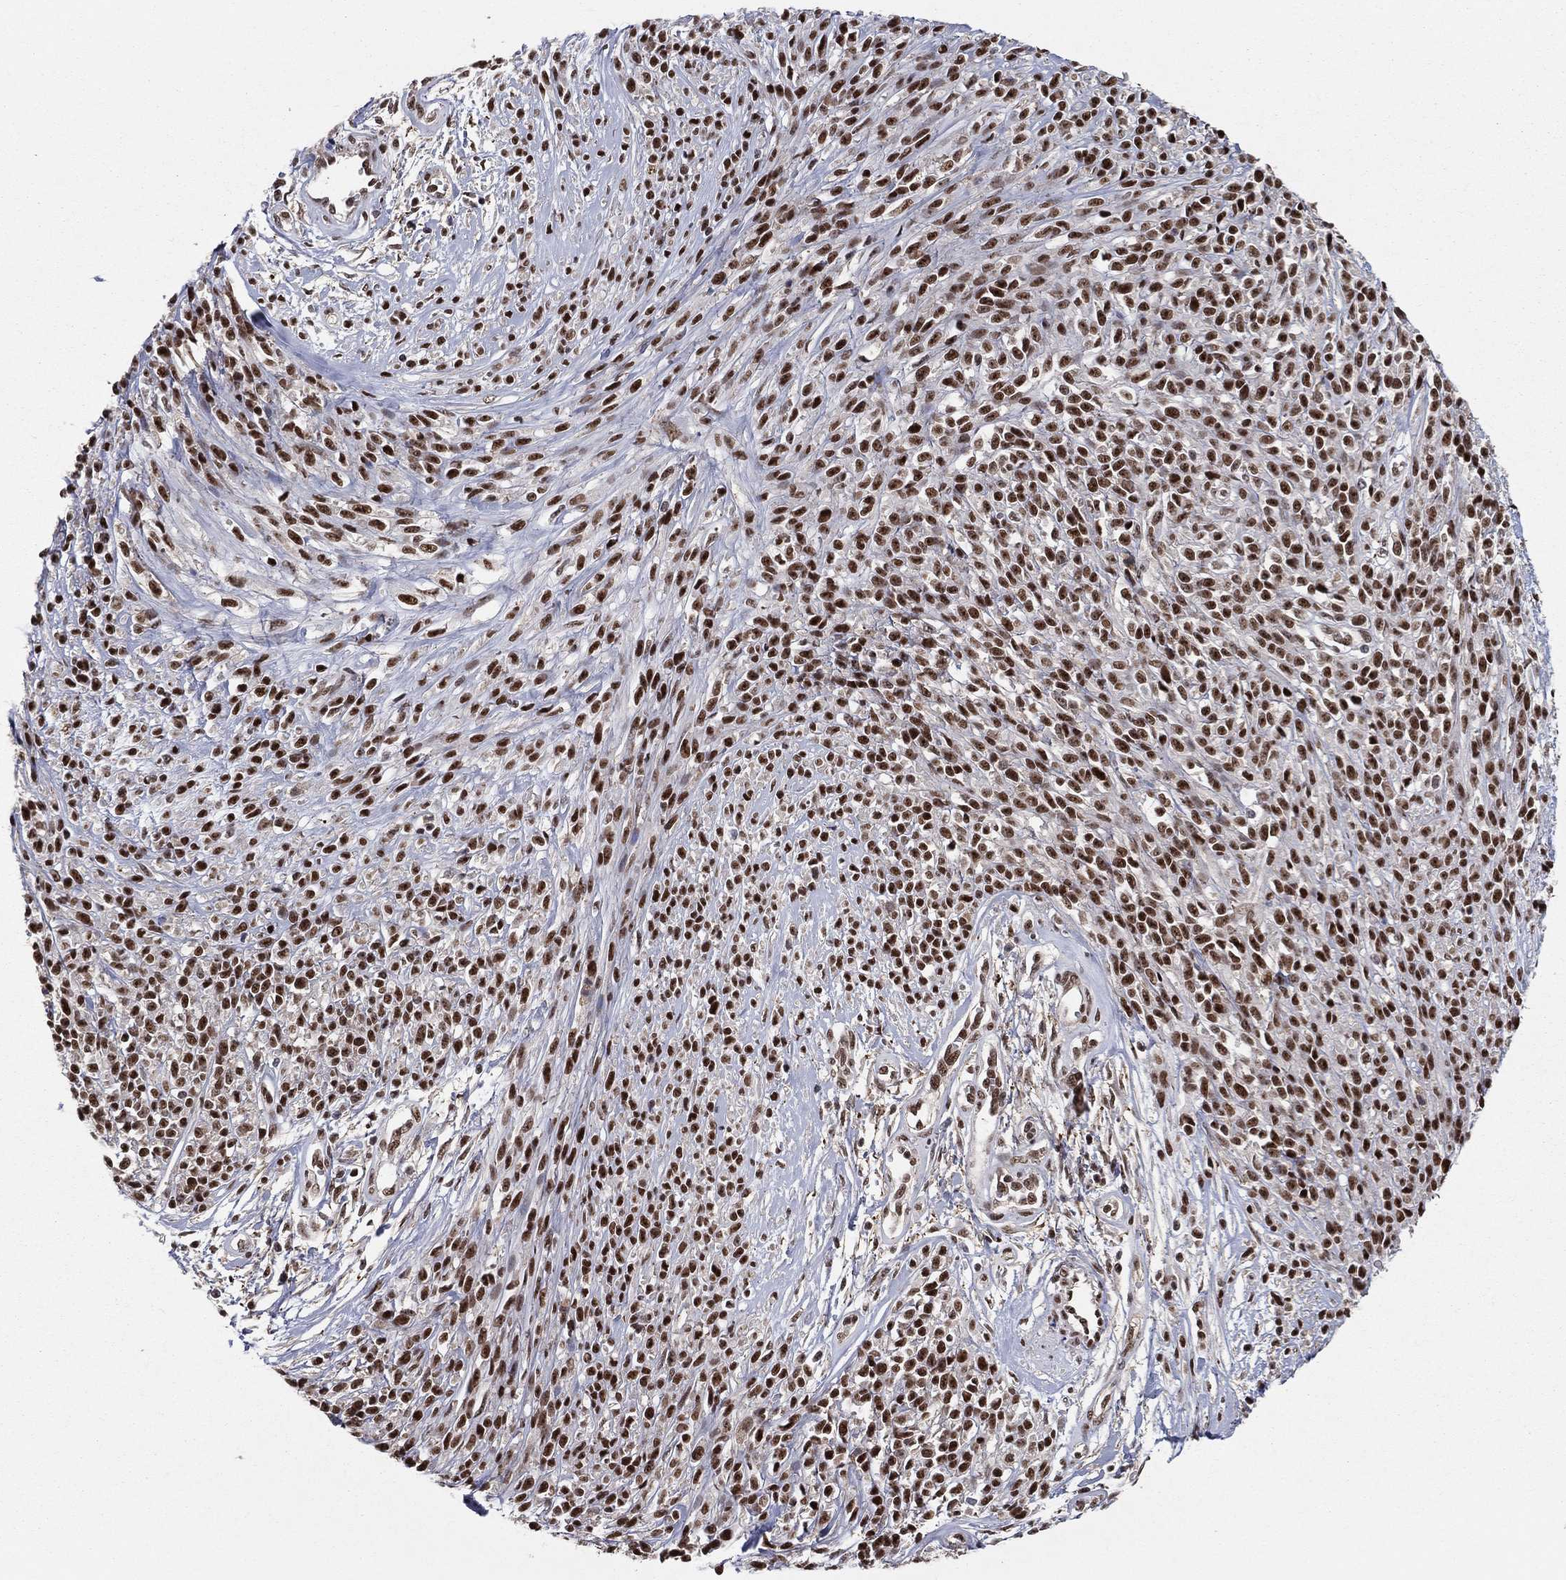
{"staining": {"intensity": "strong", "quantity": ">75%", "location": "nuclear"}, "tissue": "melanoma", "cell_type": "Tumor cells", "image_type": "cancer", "snomed": [{"axis": "morphology", "description": "Malignant melanoma, NOS"}, {"axis": "topography", "description": "Skin"}, {"axis": "topography", "description": "Skin of trunk"}], "caption": "Protein staining of malignant melanoma tissue shows strong nuclear expression in approximately >75% of tumor cells. (Brightfield microscopy of DAB IHC at high magnification).", "gene": "GPALPP1", "patient": {"sex": "male", "age": 74}}